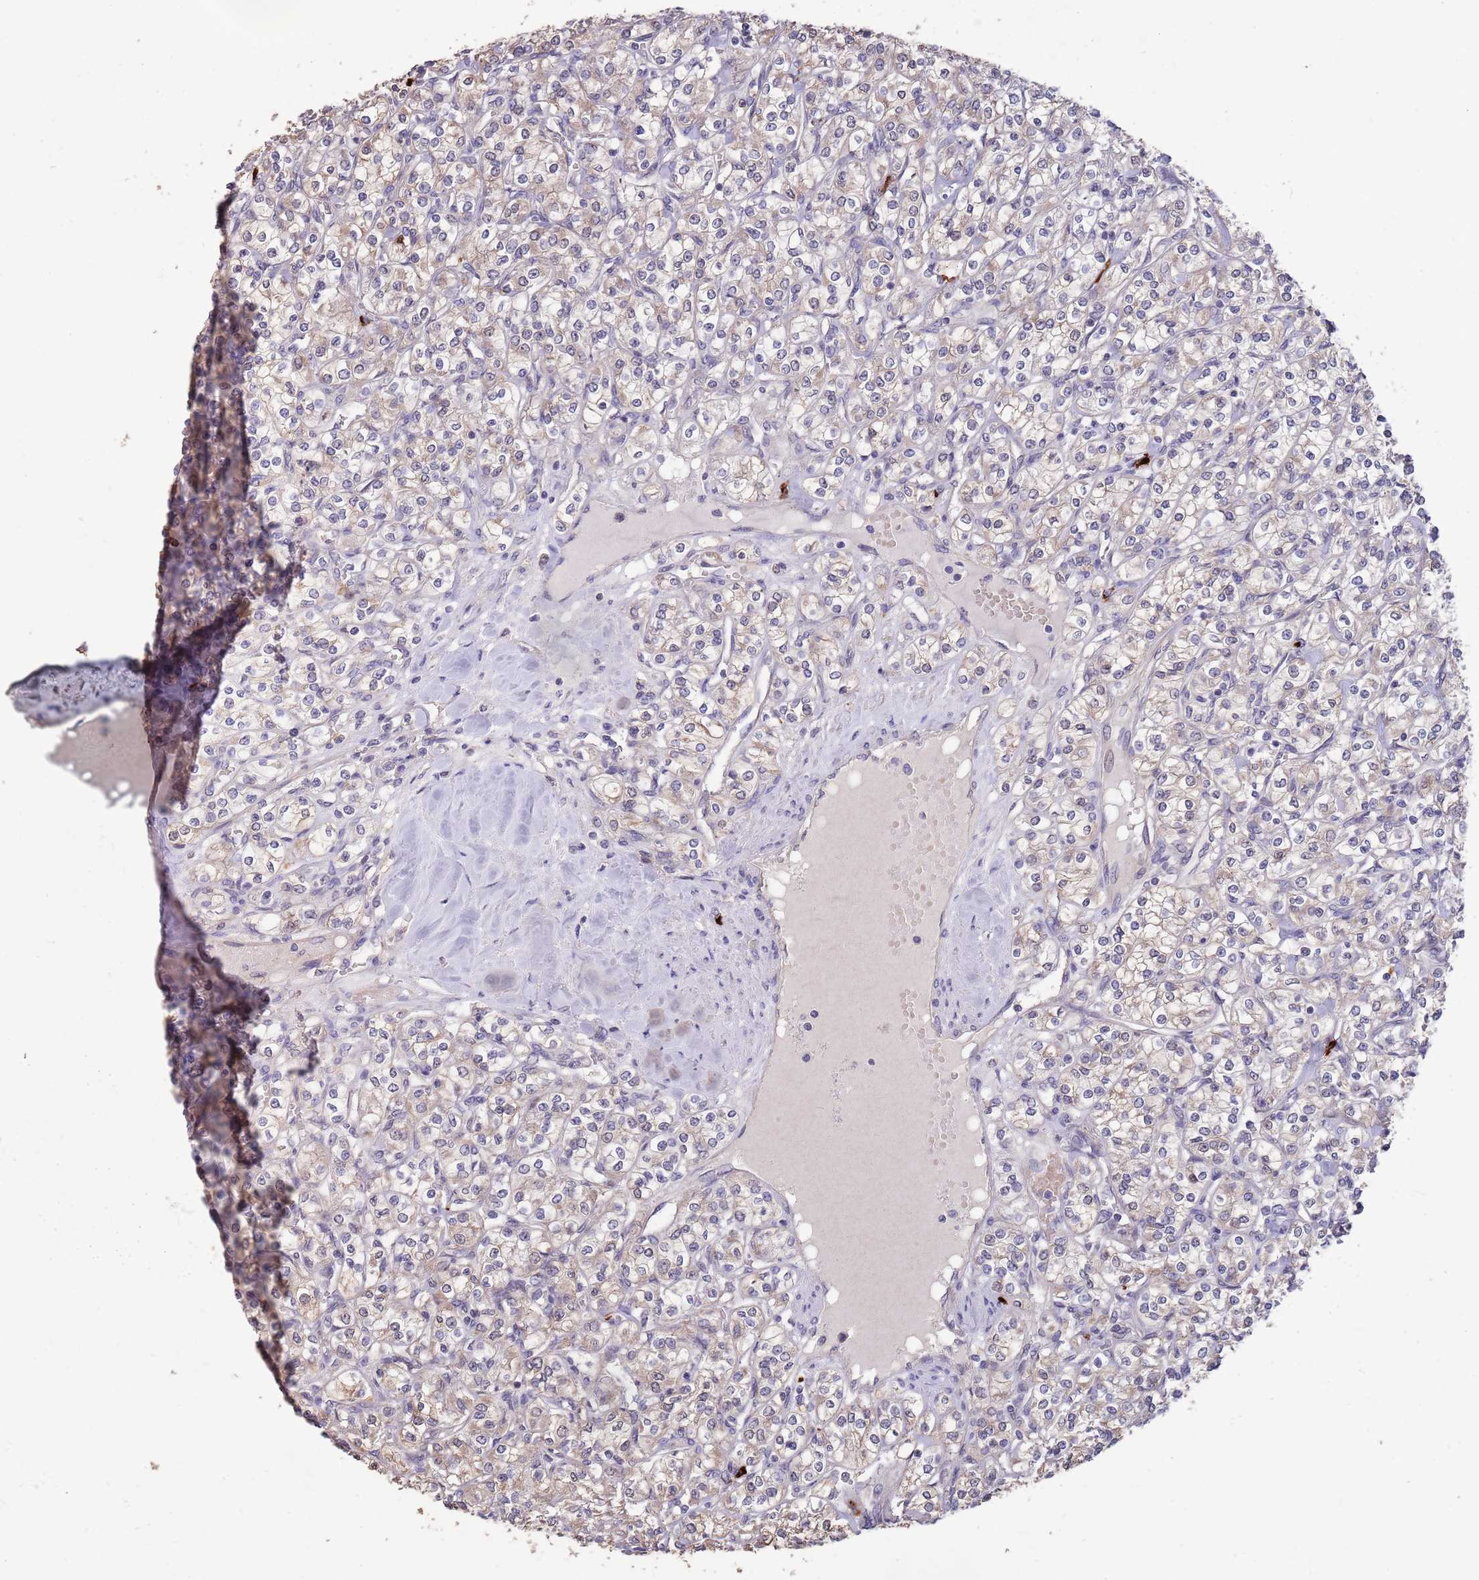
{"staining": {"intensity": "weak", "quantity": "25%-75%", "location": "cytoplasmic/membranous"}, "tissue": "renal cancer", "cell_type": "Tumor cells", "image_type": "cancer", "snomed": [{"axis": "morphology", "description": "Adenocarcinoma, NOS"}, {"axis": "topography", "description": "Kidney"}], "caption": "A brown stain labels weak cytoplasmic/membranous positivity of a protein in renal cancer tumor cells.", "gene": "MARVELD2", "patient": {"sex": "male", "age": 77}}